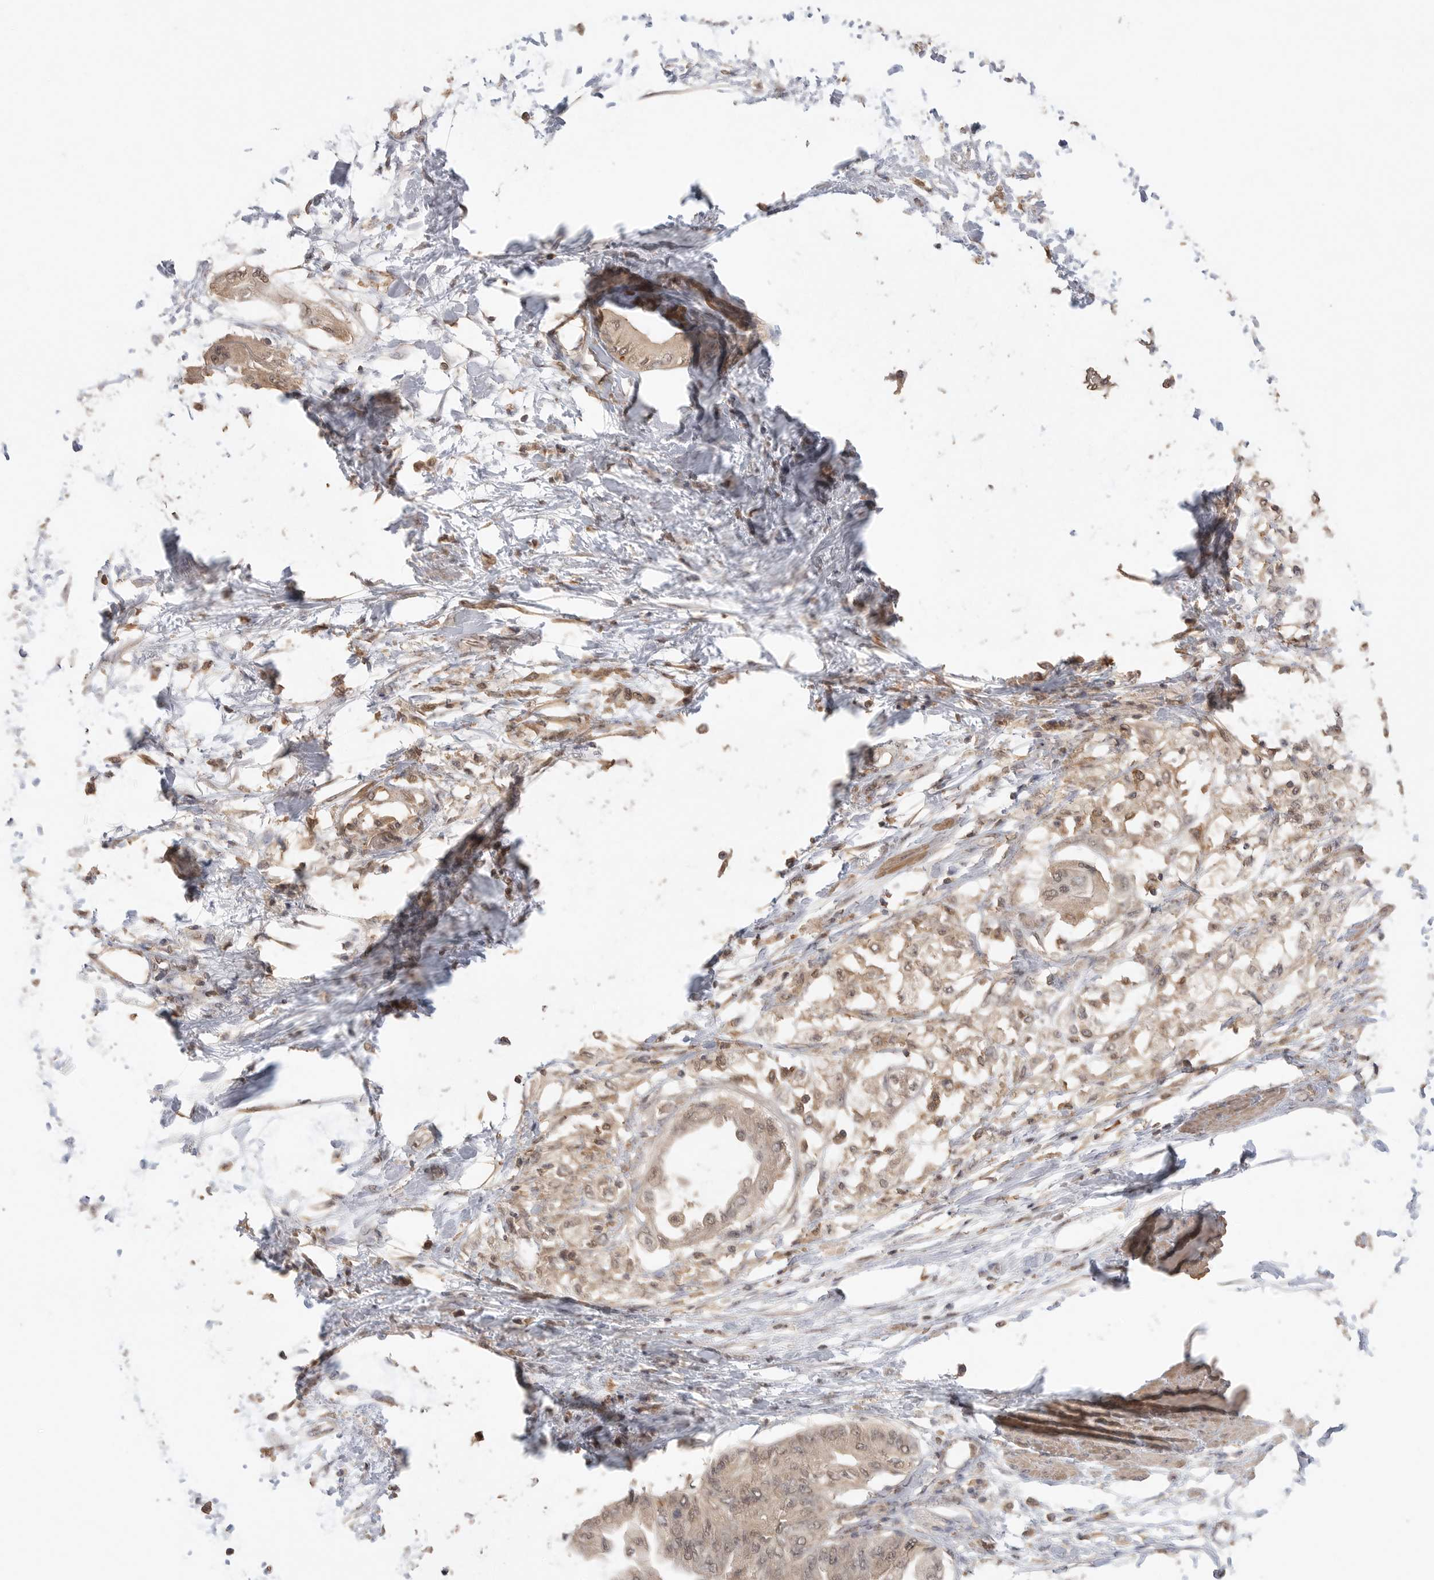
{"staining": {"intensity": "weak", "quantity": ">75%", "location": "cytoplasmic/membranous,nuclear"}, "tissue": "pancreatic cancer", "cell_type": "Tumor cells", "image_type": "cancer", "snomed": [{"axis": "morphology", "description": "Normal tissue, NOS"}, {"axis": "morphology", "description": "Adenocarcinoma, NOS"}, {"axis": "topography", "description": "Pancreas"}, {"axis": "topography", "description": "Duodenum"}], "caption": "This image reveals immunohistochemistry staining of human pancreatic cancer, with low weak cytoplasmic/membranous and nuclear staining in approximately >75% of tumor cells.", "gene": "MAP2K1", "patient": {"sex": "female", "age": 60}}